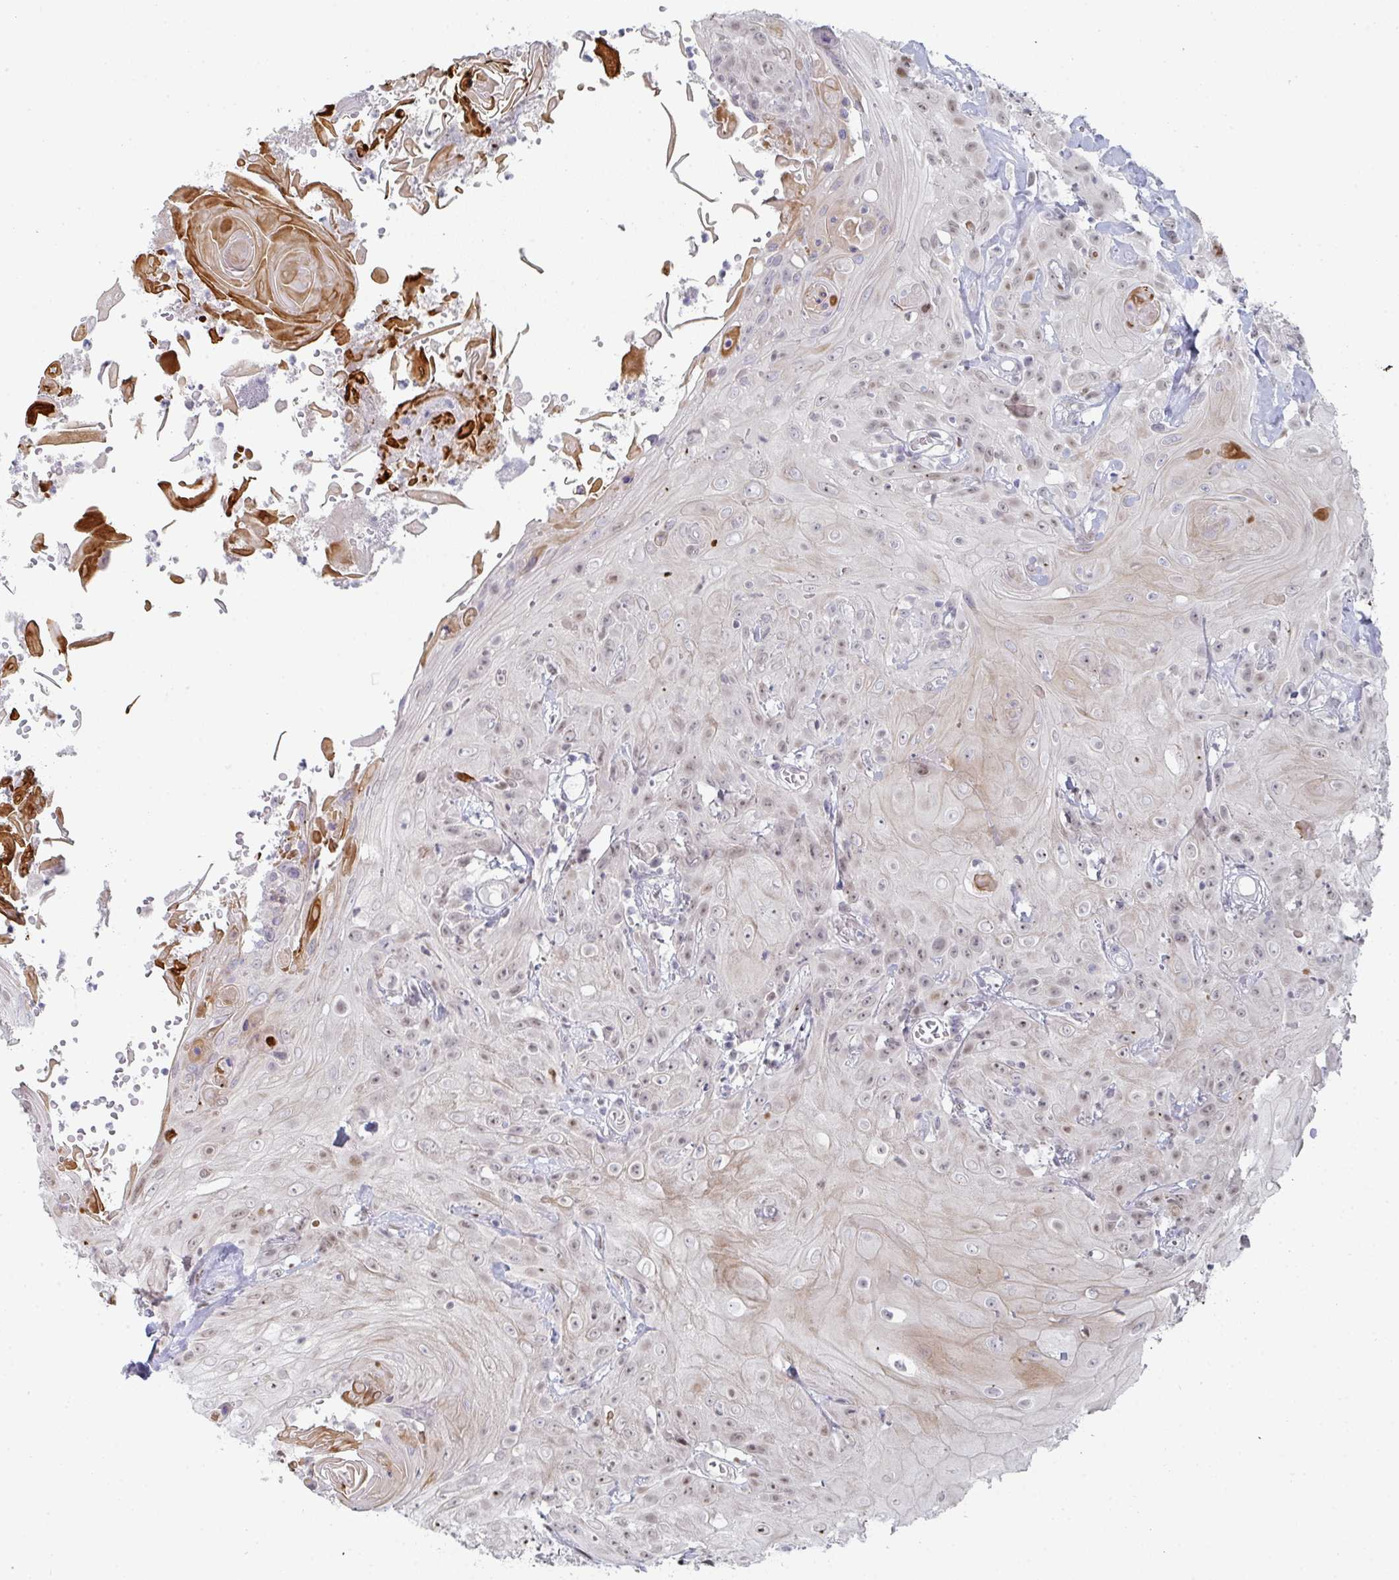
{"staining": {"intensity": "weak", "quantity": "25%-75%", "location": "cytoplasmic/membranous,nuclear"}, "tissue": "head and neck cancer", "cell_type": "Tumor cells", "image_type": "cancer", "snomed": [{"axis": "morphology", "description": "Squamous cell carcinoma, NOS"}, {"axis": "topography", "description": "Skin"}, {"axis": "topography", "description": "Head-Neck"}], "caption": "The histopathology image exhibits staining of head and neck cancer (squamous cell carcinoma), revealing weak cytoplasmic/membranous and nuclear protein staining (brown color) within tumor cells. (DAB IHC with brightfield microscopy, high magnification).", "gene": "POU2AF2", "patient": {"sex": "male", "age": 80}}